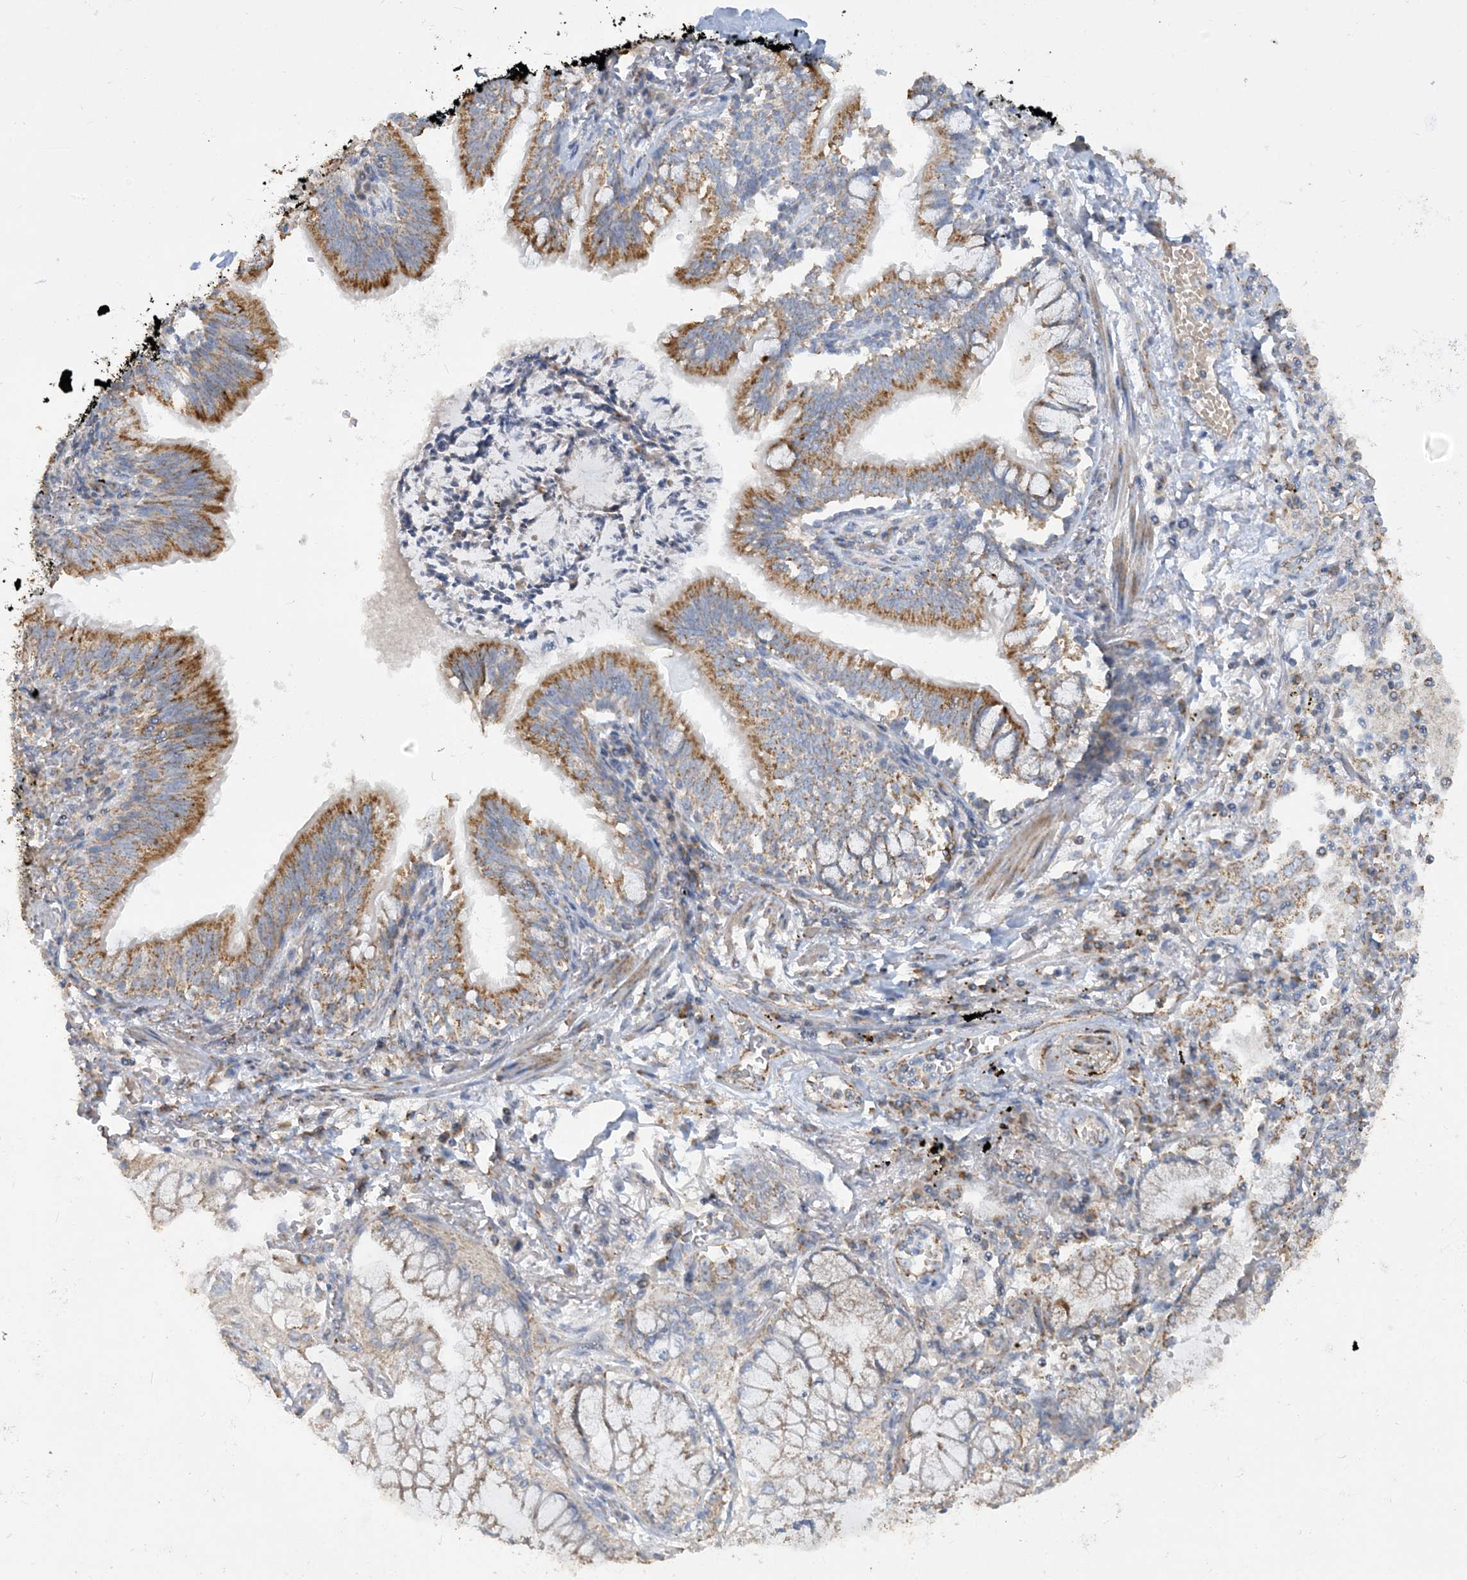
{"staining": {"intensity": "moderate", "quantity": "25%-75%", "location": "cytoplasmic/membranous"}, "tissue": "lung cancer", "cell_type": "Tumor cells", "image_type": "cancer", "snomed": [{"axis": "morphology", "description": "Adenocarcinoma, NOS"}, {"axis": "topography", "description": "Lung"}], "caption": "IHC staining of lung adenocarcinoma, which demonstrates medium levels of moderate cytoplasmic/membranous staining in approximately 25%-75% of tumor cells indicating moderate cytoplasmic/membranous protein staining. The staining was performed using DAB (brown) for protein detection and nuclei were counterstained in hematoxylin (blue).", "gene": "SFMBT2", "patient": {"sex": "female", "age": 70}}